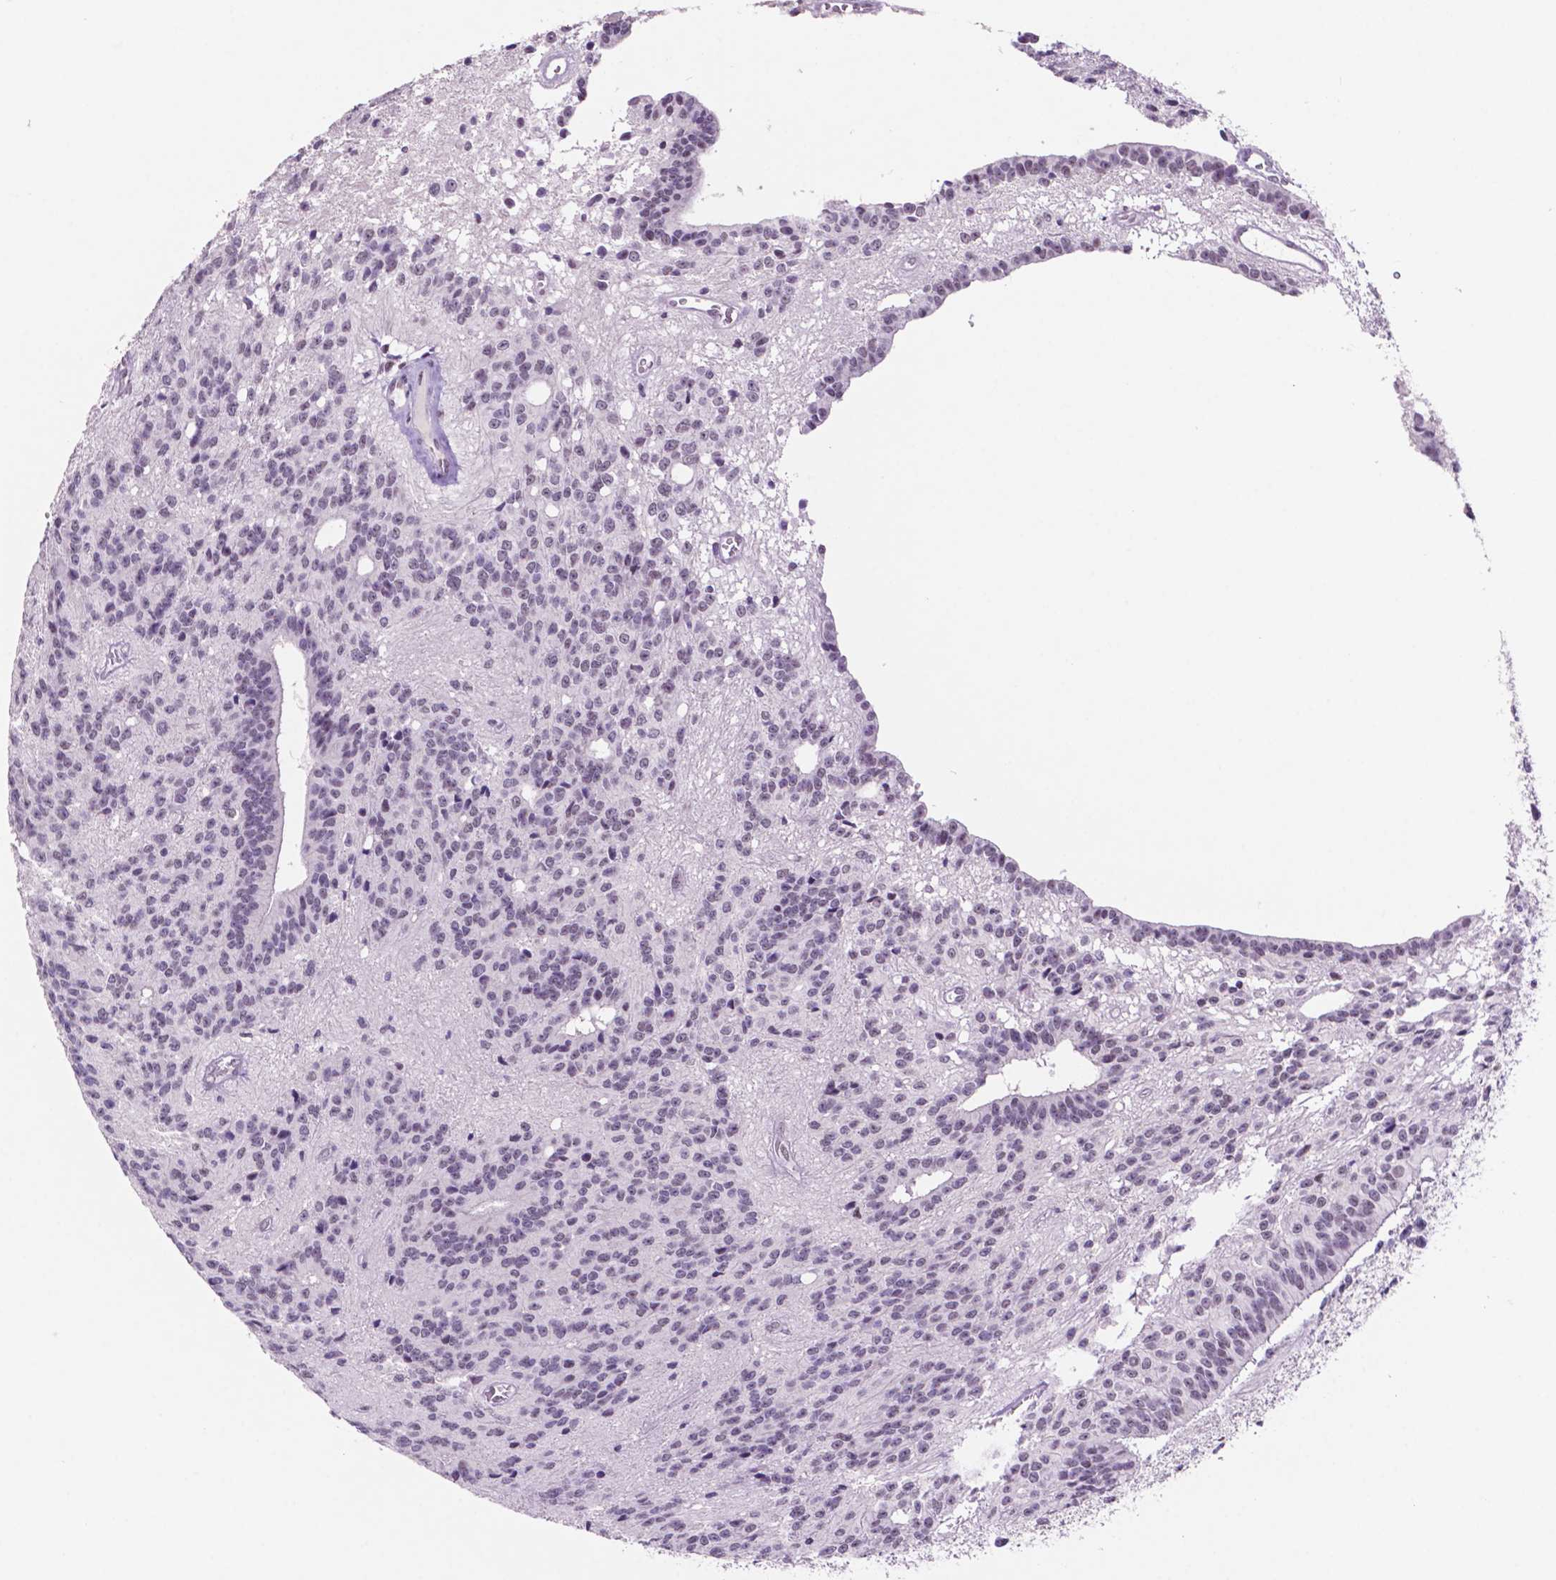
{"staining": {"intensity": "negative", "quantity": "none", "location": "none"}, "tissue": "glioma", "cell_type": "Tumor cells", "image_type": "cancer", "snomed": [{"axis": "morphology", "description": "Glioma, malignant, Low grade"}, {"axis": "topography", "description": "Brain"}], "caption": "Immunohistochemical staining of human glioma demonstrates no significant positivity in tumor cells.", "gene": "NCOR1", "patient": {"sex": "male", "age": 31}}